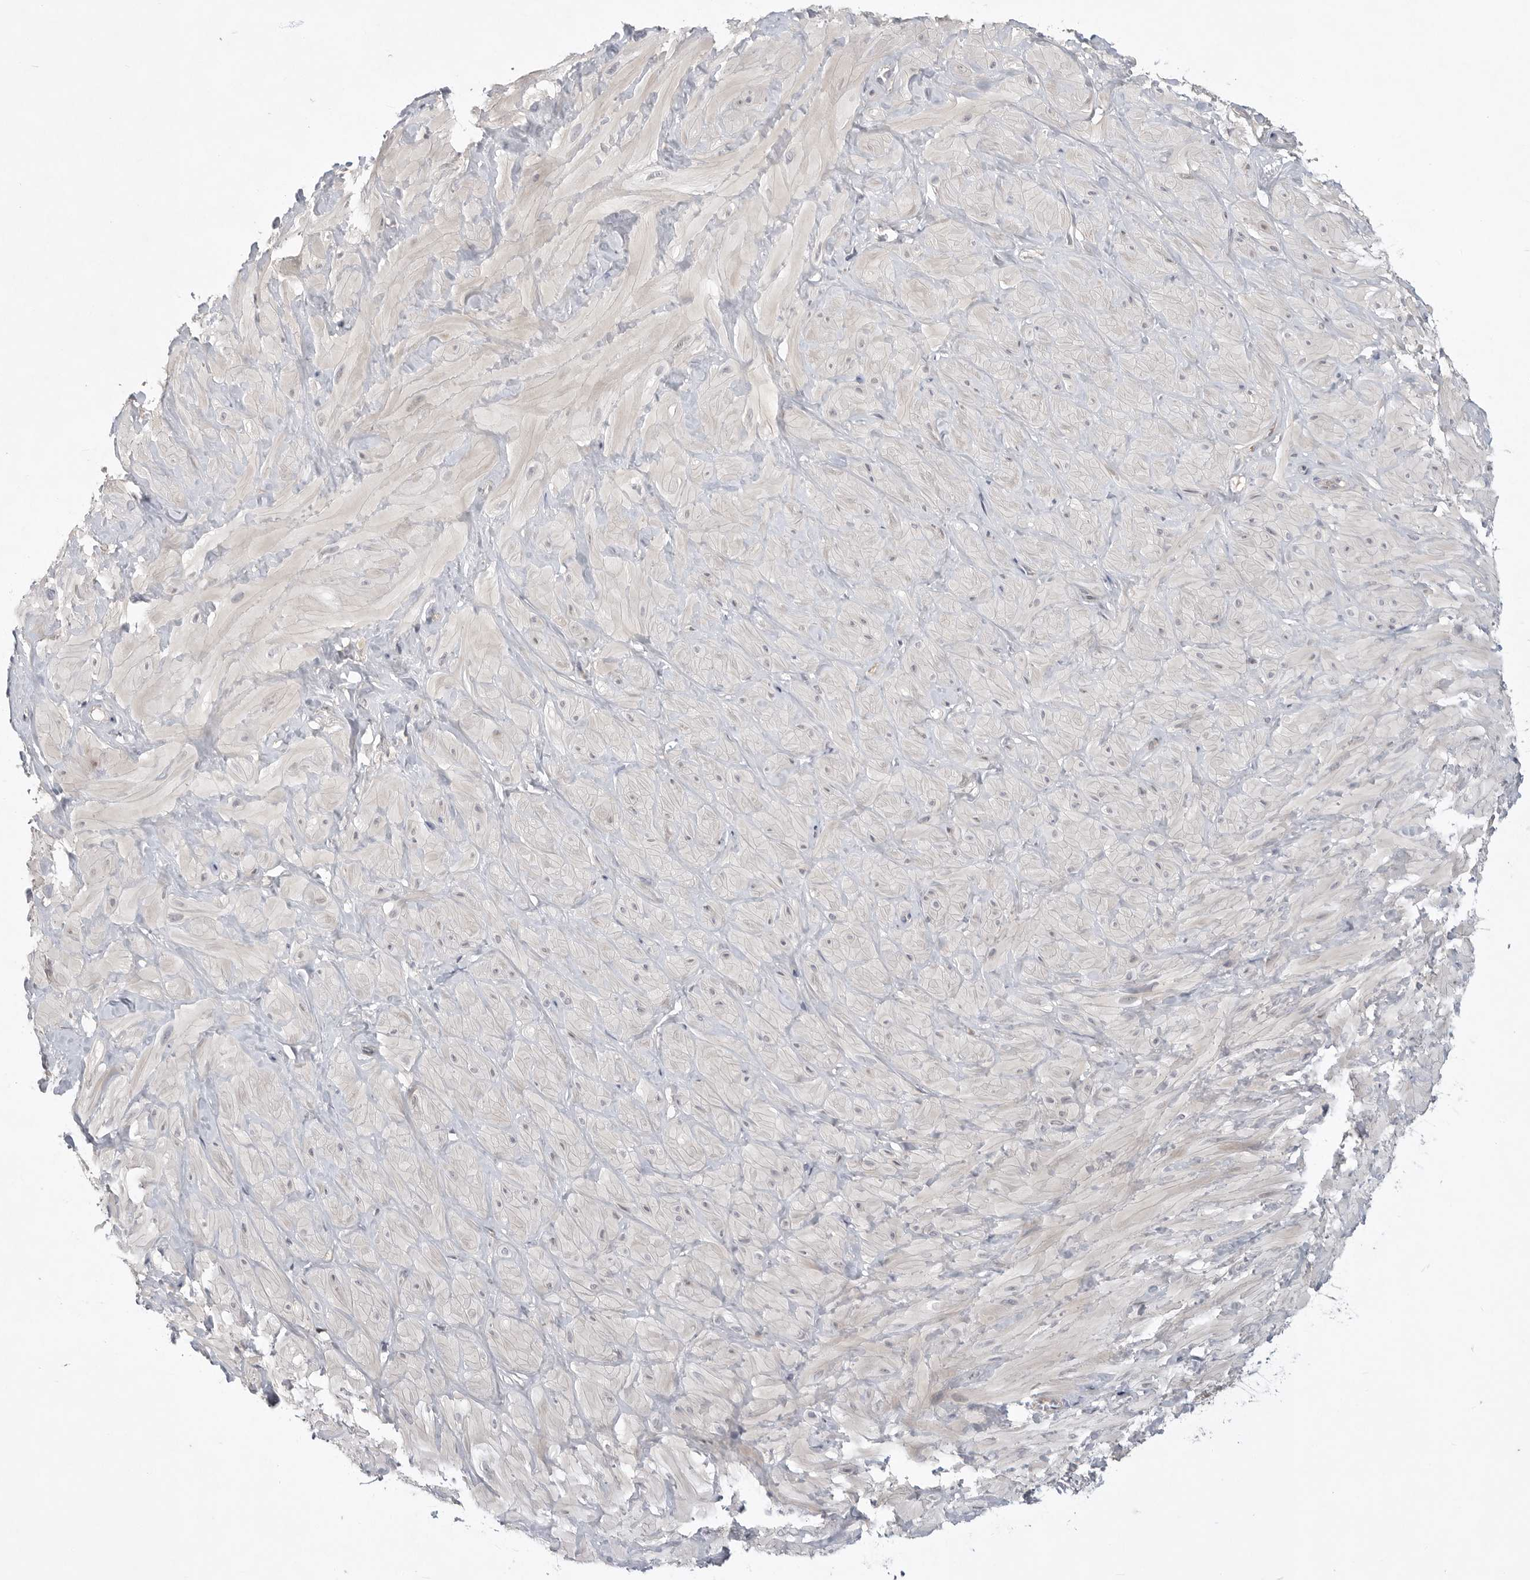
{"staining": {"intensity": "negative", "quantity": "none", "location": "none"}, "tissue": "adipose tissue", "cell_type": "Adipocytes", "image_type": "normal", "snomed": [{"axis": "morphology", "description": "Normal tissue, NOS"}, {"axis": "topography", "description": "Adipose tissue"}, {"axis": "topography", "description": "Vascular tissue"}, {"axis": "topography", "description": "Peripheral nerve tissue"}], "caption": "Histopathology image shows no protein expression in adipocytes of benign adipose tissue.", "gene": "ITGAD", "patient": {"sex": "male", "age": 25}}